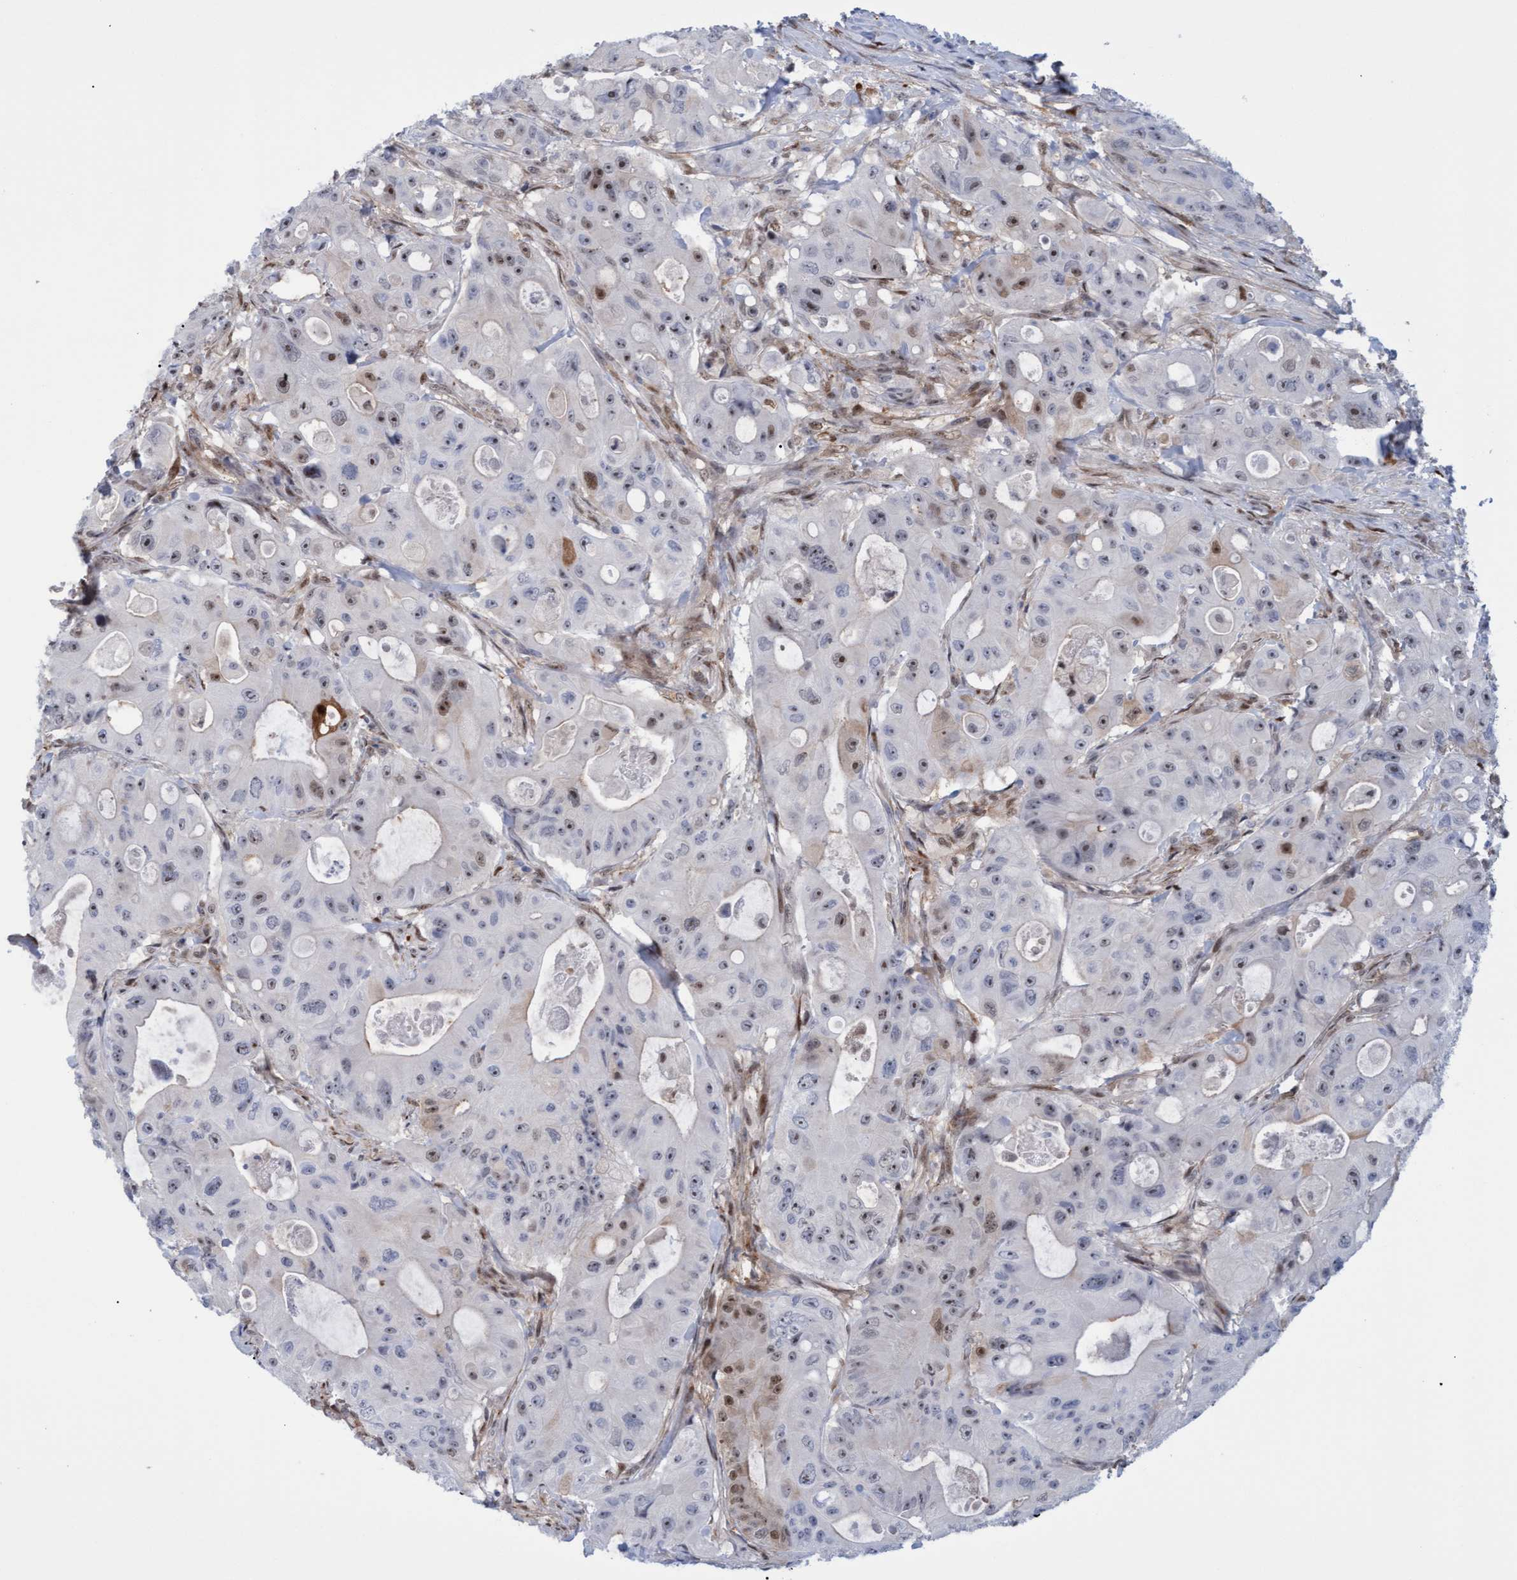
{"staining": {"intensity": "moderate", "quantity": ">75%", "location": "nuclear"}, "tissue": "colorectal cancer", "cell_type": "Tumor cells", "image_type": "cancer", "snomed": [{"axis": "morphology", "description": "Adenocarcinoma, NOS"}, {"axis": "topography", "description": "Colon"}], "caption": "The micrograph exhibits a brown stain indicating the presence of a protein in the nuclear of tumor cells in colorectal cancer (adenocarcinoma). Nuclei are stained in blue.", "gene": "PINX1", "patient": {"sex": "female", "age": 46}}